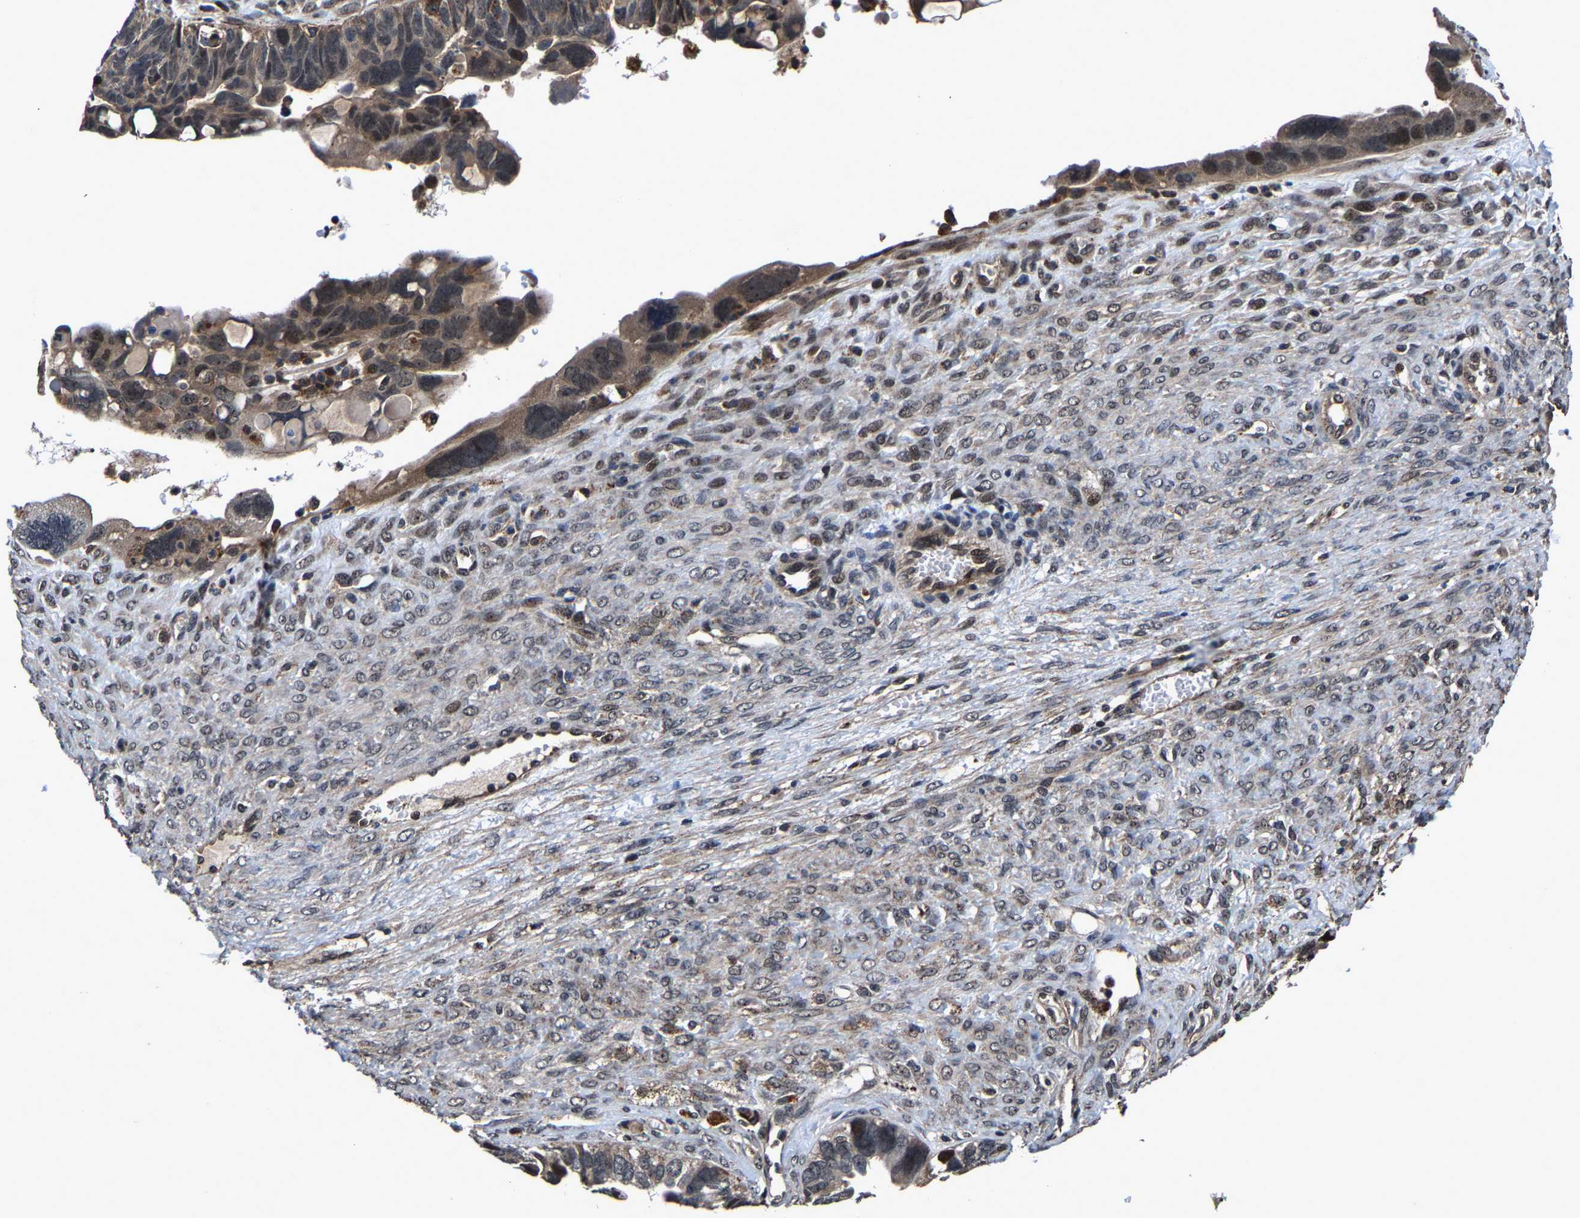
{"staining": {"intensity": "weak", "quantity": ">75%", "location": "cytoplasmic/membranous"}, "tissue": "ovarian cancer", "cell_type": "Tumor cells", "image_type": "cancer", "snomed": [{"axis": "morphology", "description": "Cystadenocarcinoma, serous, NOS"}, {"axis": "topography", "description": "Ovary"}], "caption": "A high-resolution image shows immunohistochemistry staining of ovarian cancer (serous cystadenocarcinoma), which demonstrates weak cytoplasmic/membranous positivity in approximately >75% of tumor cells. (DAB = brown stain, brightfield microscopy at high magnification).", "gene": "ZCCHC7", "patient": {"sex": "female", "age": 79}}